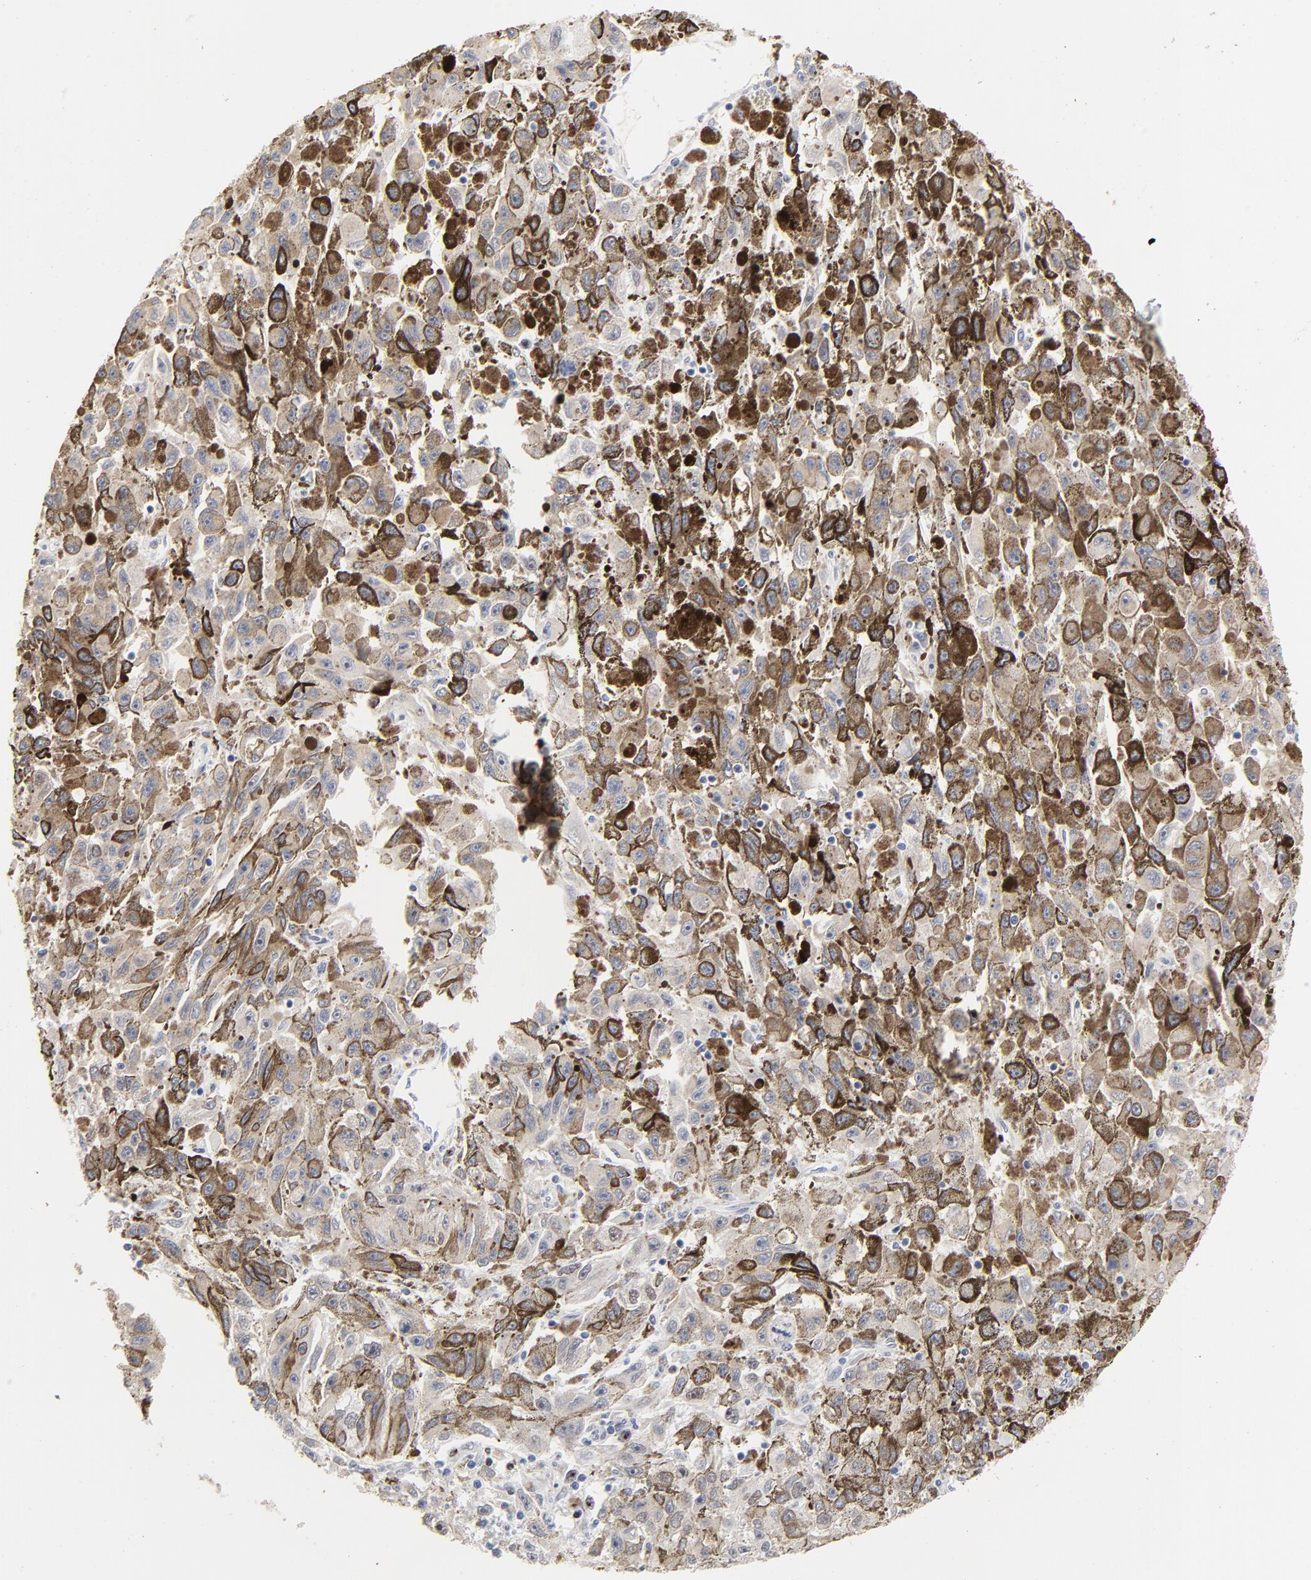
{"staining": {"intensity": "weak", "quantity": ">75%", "location": "cytoplasmic/membranous"}, "tissue": "melanoma", "cell_type": "Tumor cells", "image_type": "cancer", "snomed": [{"axis": "morphology", "description": "Malignant melanoma, NOS"}, {"axis": "topography", "description": "Skin"}], "caption": "A low amount of weak cytoplasmic/membranous positivity is identified in approximately >75% of tumor cells in malignant melanoma tissue. (DAB IHC, brown staining for protein, blue staining for nuclei).", "gene": "ZNF589", "patient": {"sex": "female", "age": 104}}